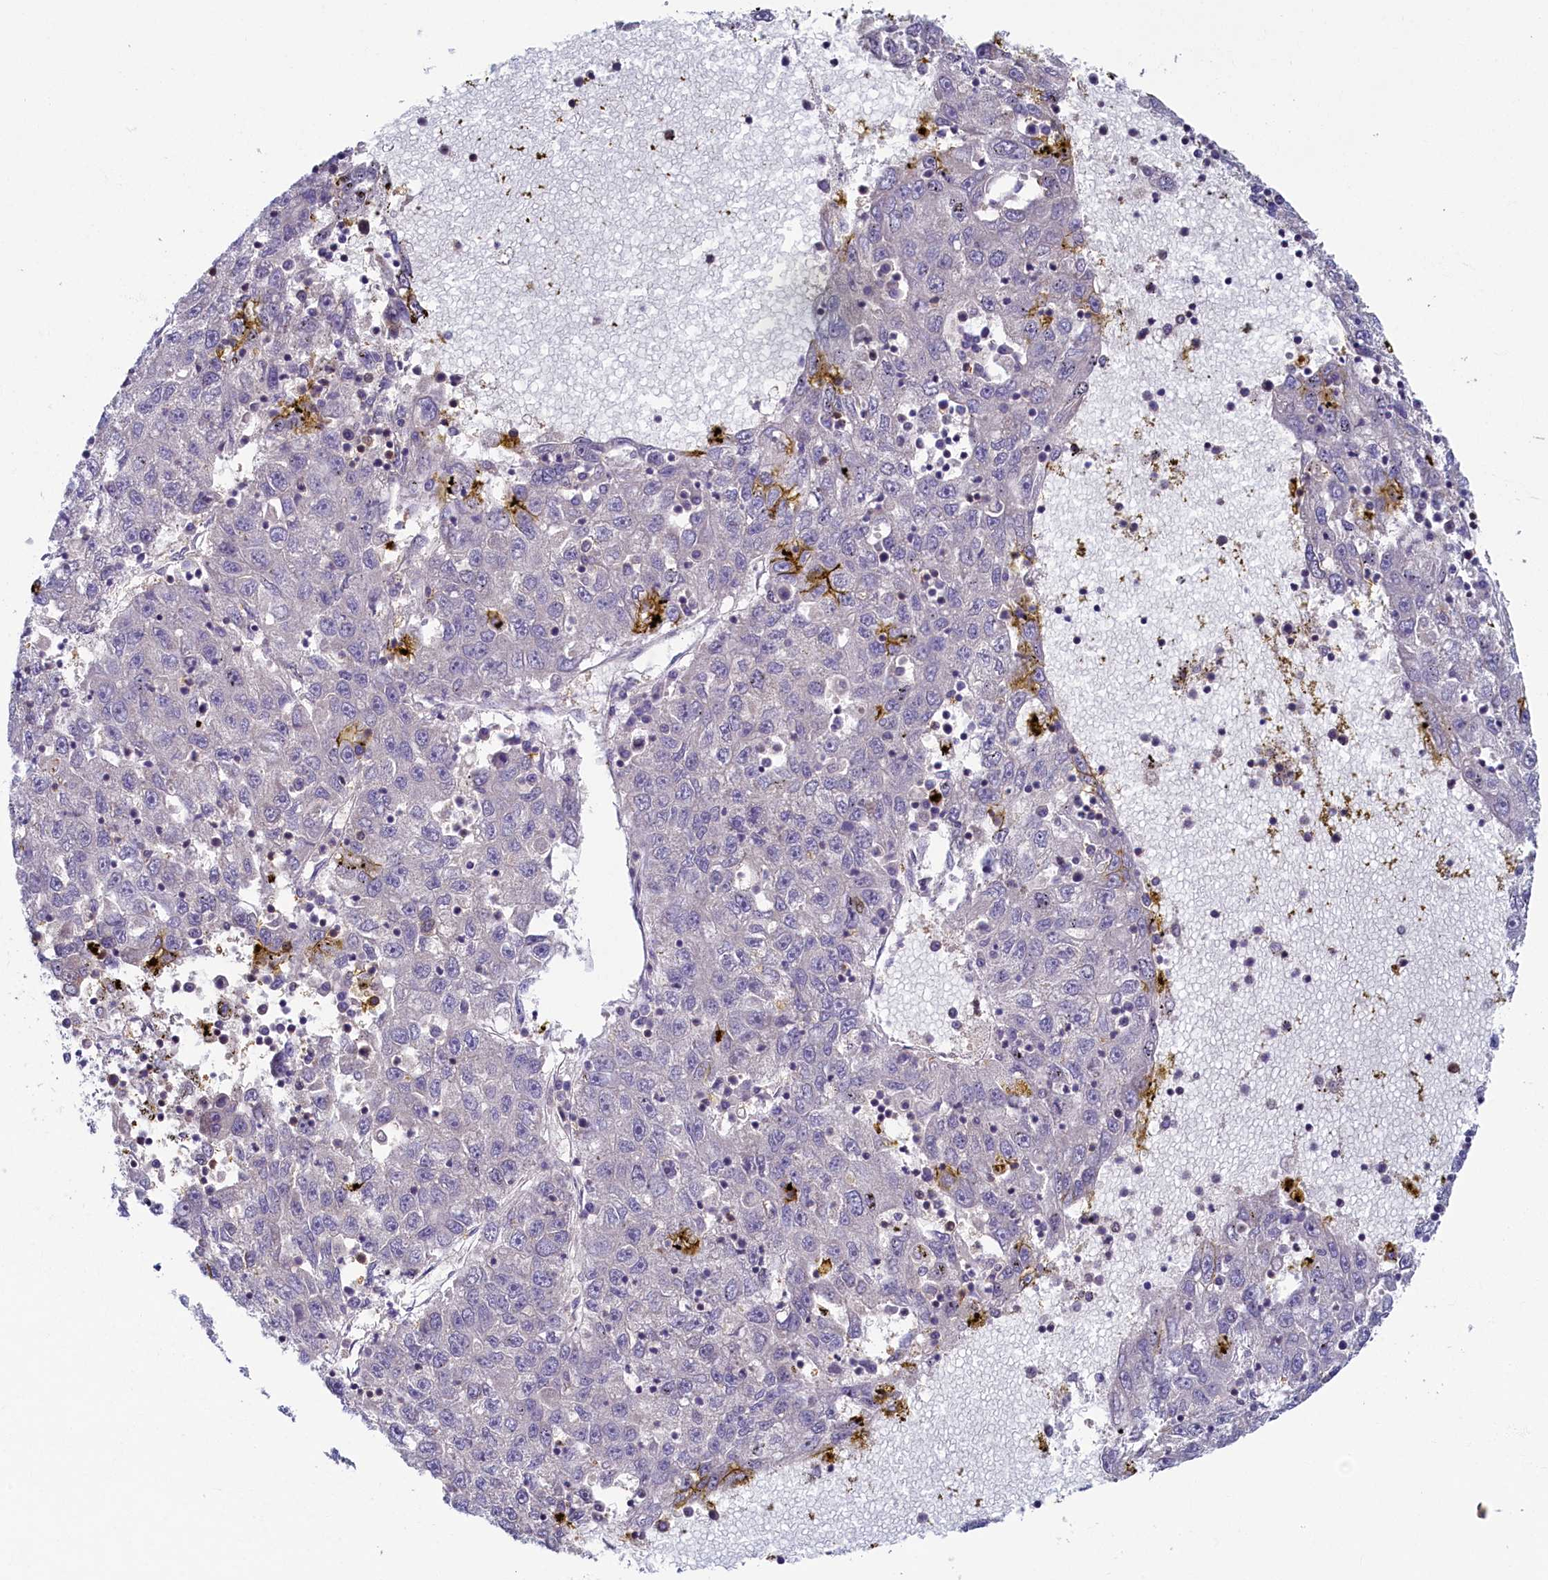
{"staining": {"intensity": "negative", "quantity": "none", "location": "none"}, "tissue": "liver cancer", "cell_type": "Tumor cells", "image_type": "cancer", "snomed": [{"axis": "morphology", "description": "Carcinoma, Hepatocellular, NOS"}, {"axis": "topography", "description": "Liver"}], "caption": "Immunohistochemical staining of human liver cancer demonstrates no significant expression in tumor cells.", "gene": "TIMM8B", "patient": {"sex": "male", "age": 49}}